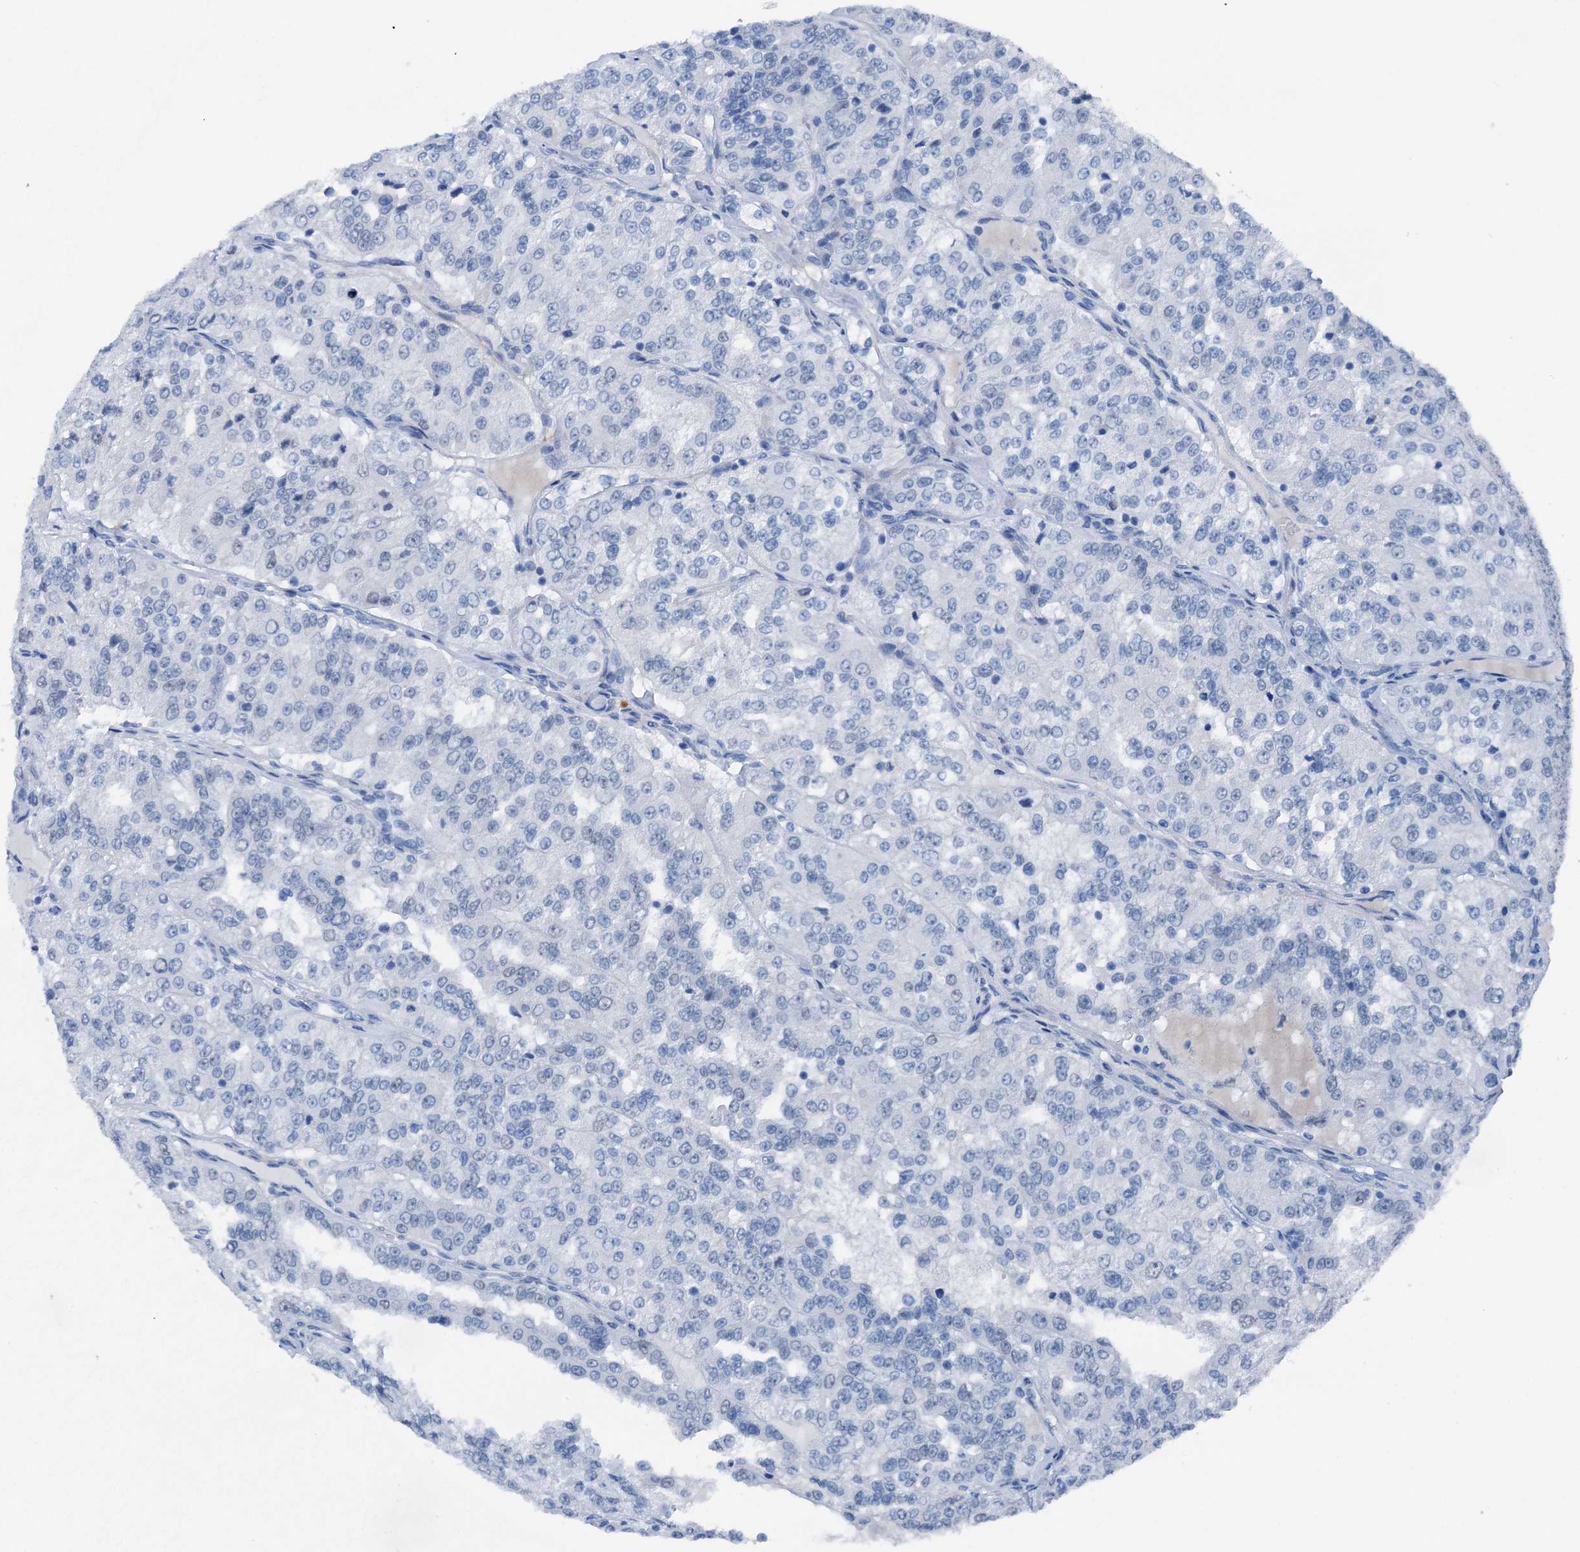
{"staining": {"intensity": "negative", "quantity": "none", "location": "none"}, "tissue": "renal cancer", "cell_type": "Tumor cells", "image_type": "cancer", "snomed": [{"axis": "morphology", "description": "Adenocarcinoma, NOS"}, {"axis": "topography", "description": "Kidney"}], "caption": "High power microscopy image of an IHC image of renal cancer, revealing no significant expression in tumor cells.", "gene": "CBLN3", "patient": {"sex": "female", "age": 63}}